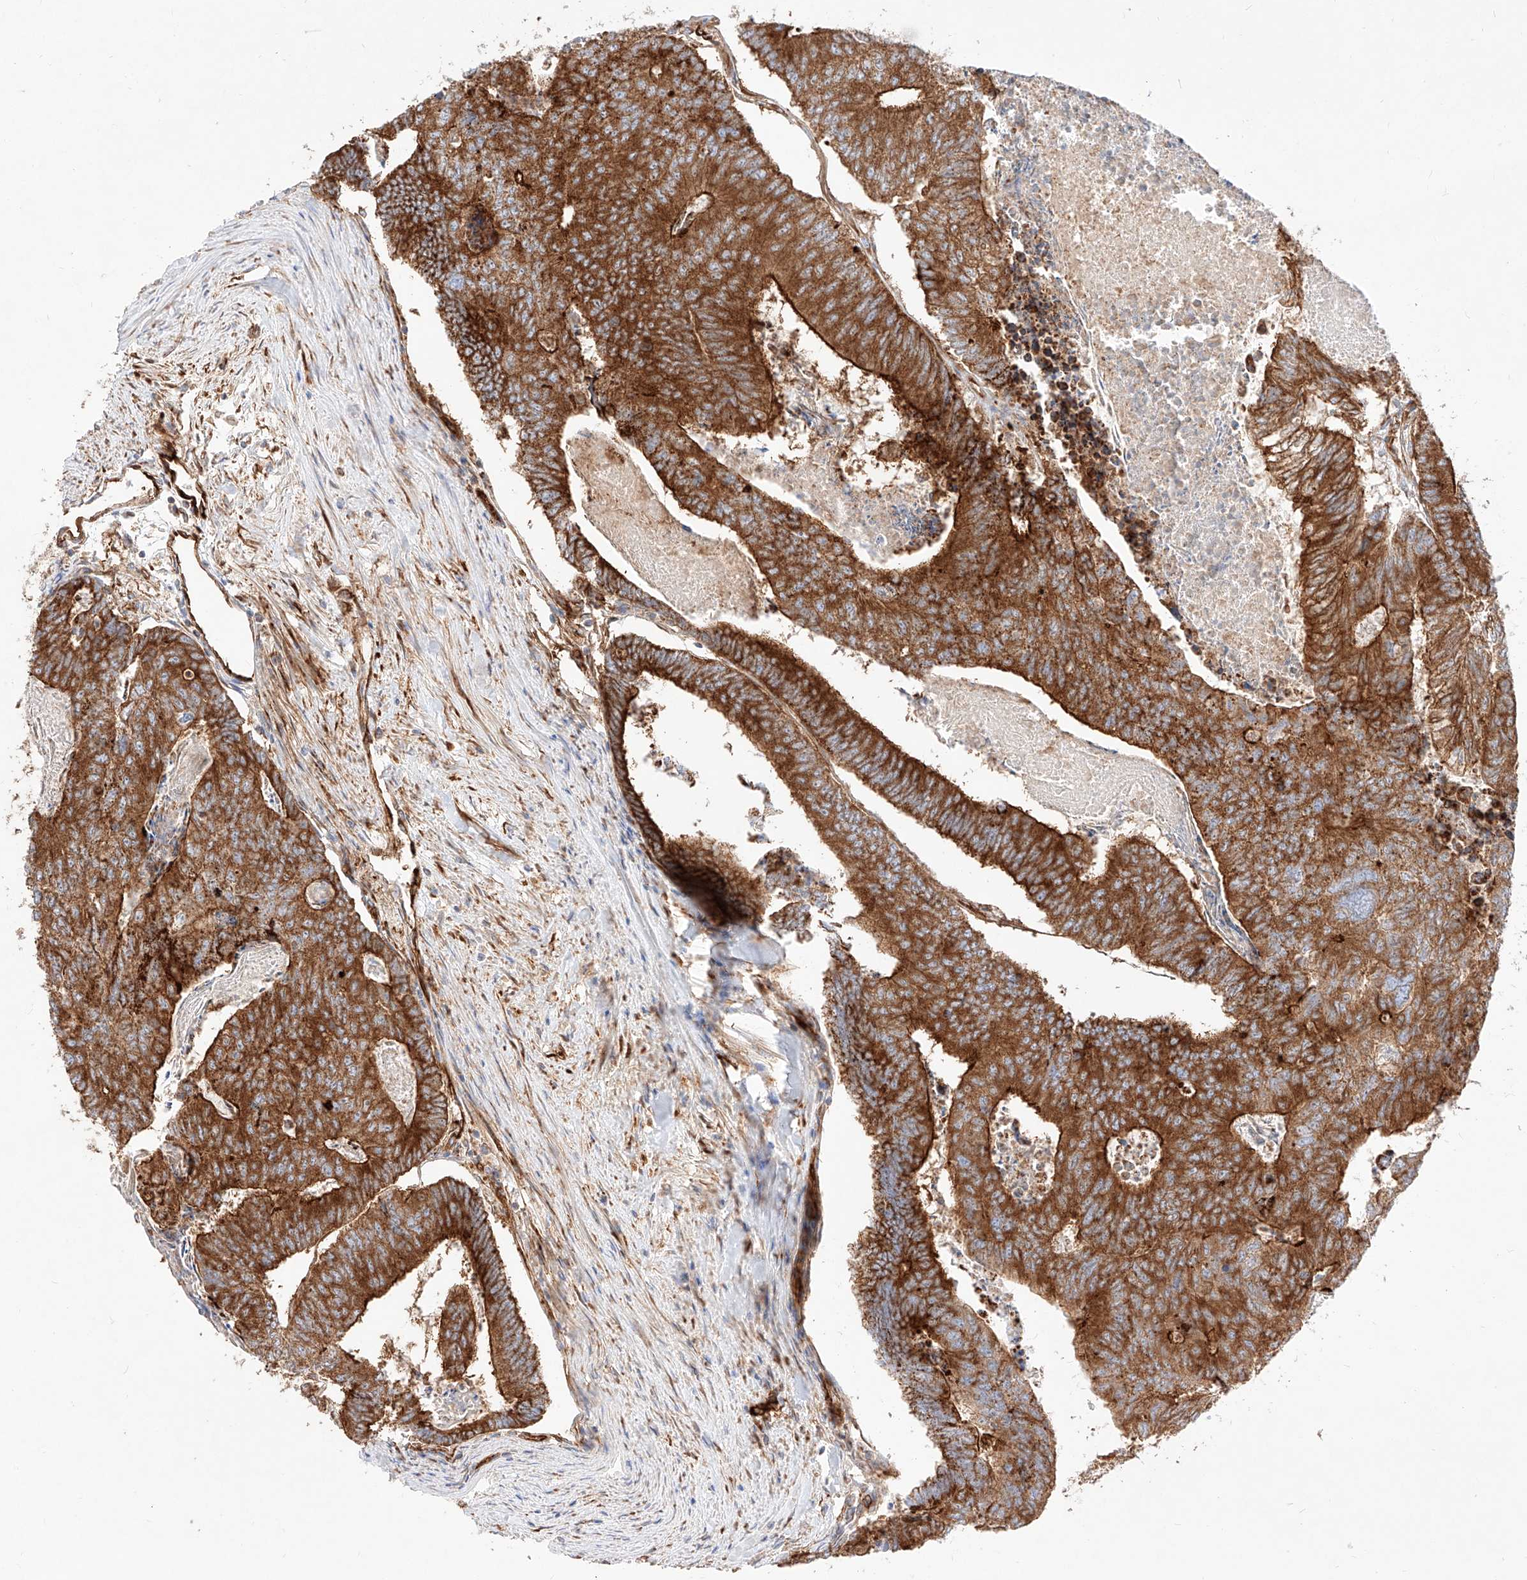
{"staining": {"intensity": "strong", "quantity": ">75%", "location": "cytoplasmic/membranous"}, "tissue": "colorectal cancer", "cell_type": "Tumor cells", "image_type": "cancer", "snomed": [{"axis": "morphology", "description": "Adenocarcinoma, NOS"}, {"axis": "topography", "description": "Colon"}], "caption": "Brown immunohistochemical staining in colorectal cancer (adenocarcinoma) exhibits strong cytoplasmic/membranous staining in approximately >75% of tumor cells. (Brightfield microscopy of DAB IHC at high magnification).", "gene": "CSGALNACT2", "patient": {"sex": "female", "age": 67}}